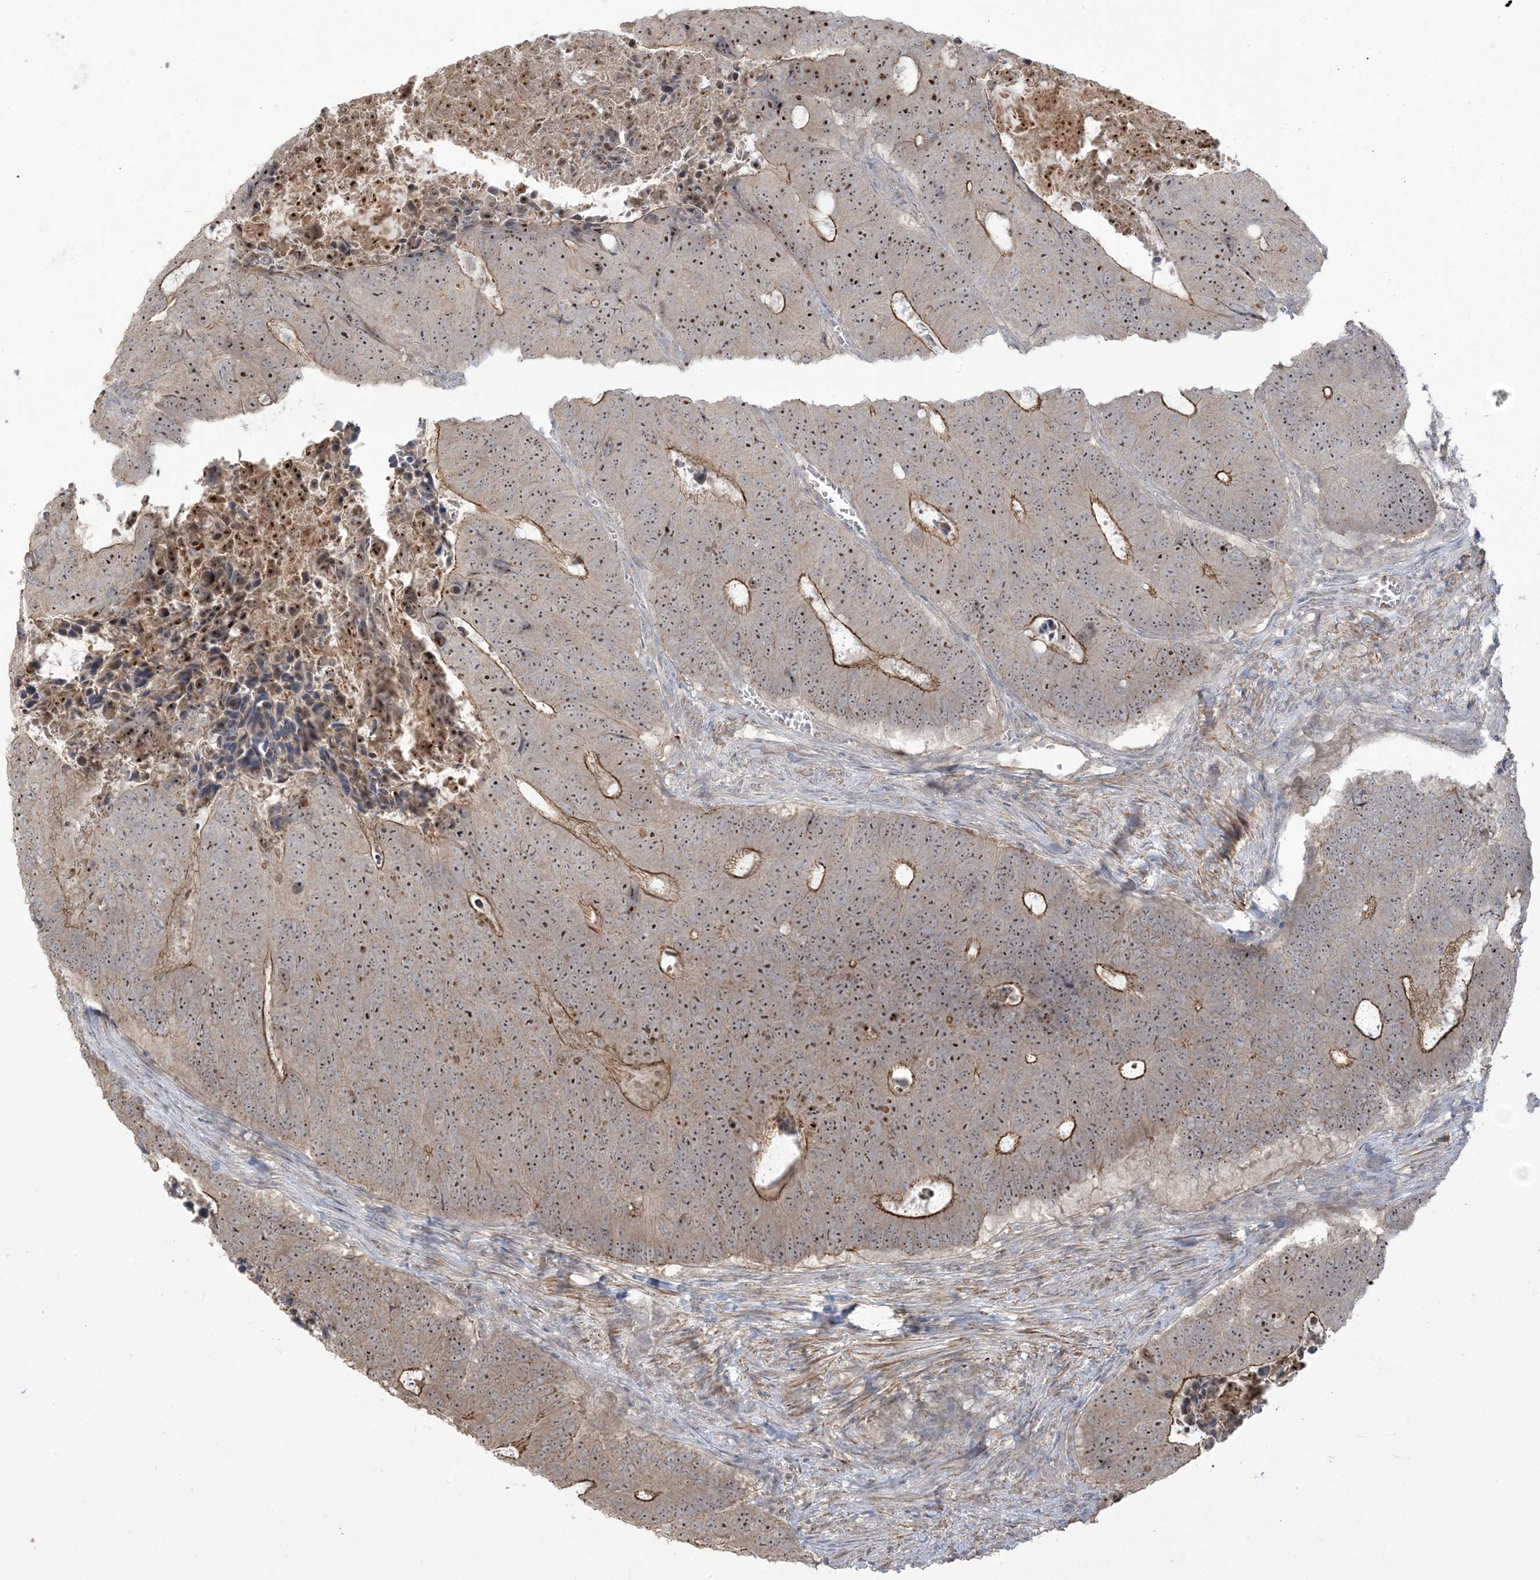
{"staining": {"intensity": "moderate", "quantity": "25%-75%", "location": "cytoplasmic/membranous,nuclear"}, "tissue": "colorectal cancer", "cell_type": "Tumor cells", "image_type": "cancer", "snomed": [{"axis": "morphology", "description": "Adenocarcinoma, NOS"}, {"axis": "topography", "description": "Colon"}], "caption": "Immunohistochemical staining of adenocarcinoma (colorectal) shows medium levels of moderate cytoplasmic/membranous and nuclear protein staining in about 25%-75% of tumor cells.", "gene": "KLHL18", "patient": {"sex": "male", "age": 87}}